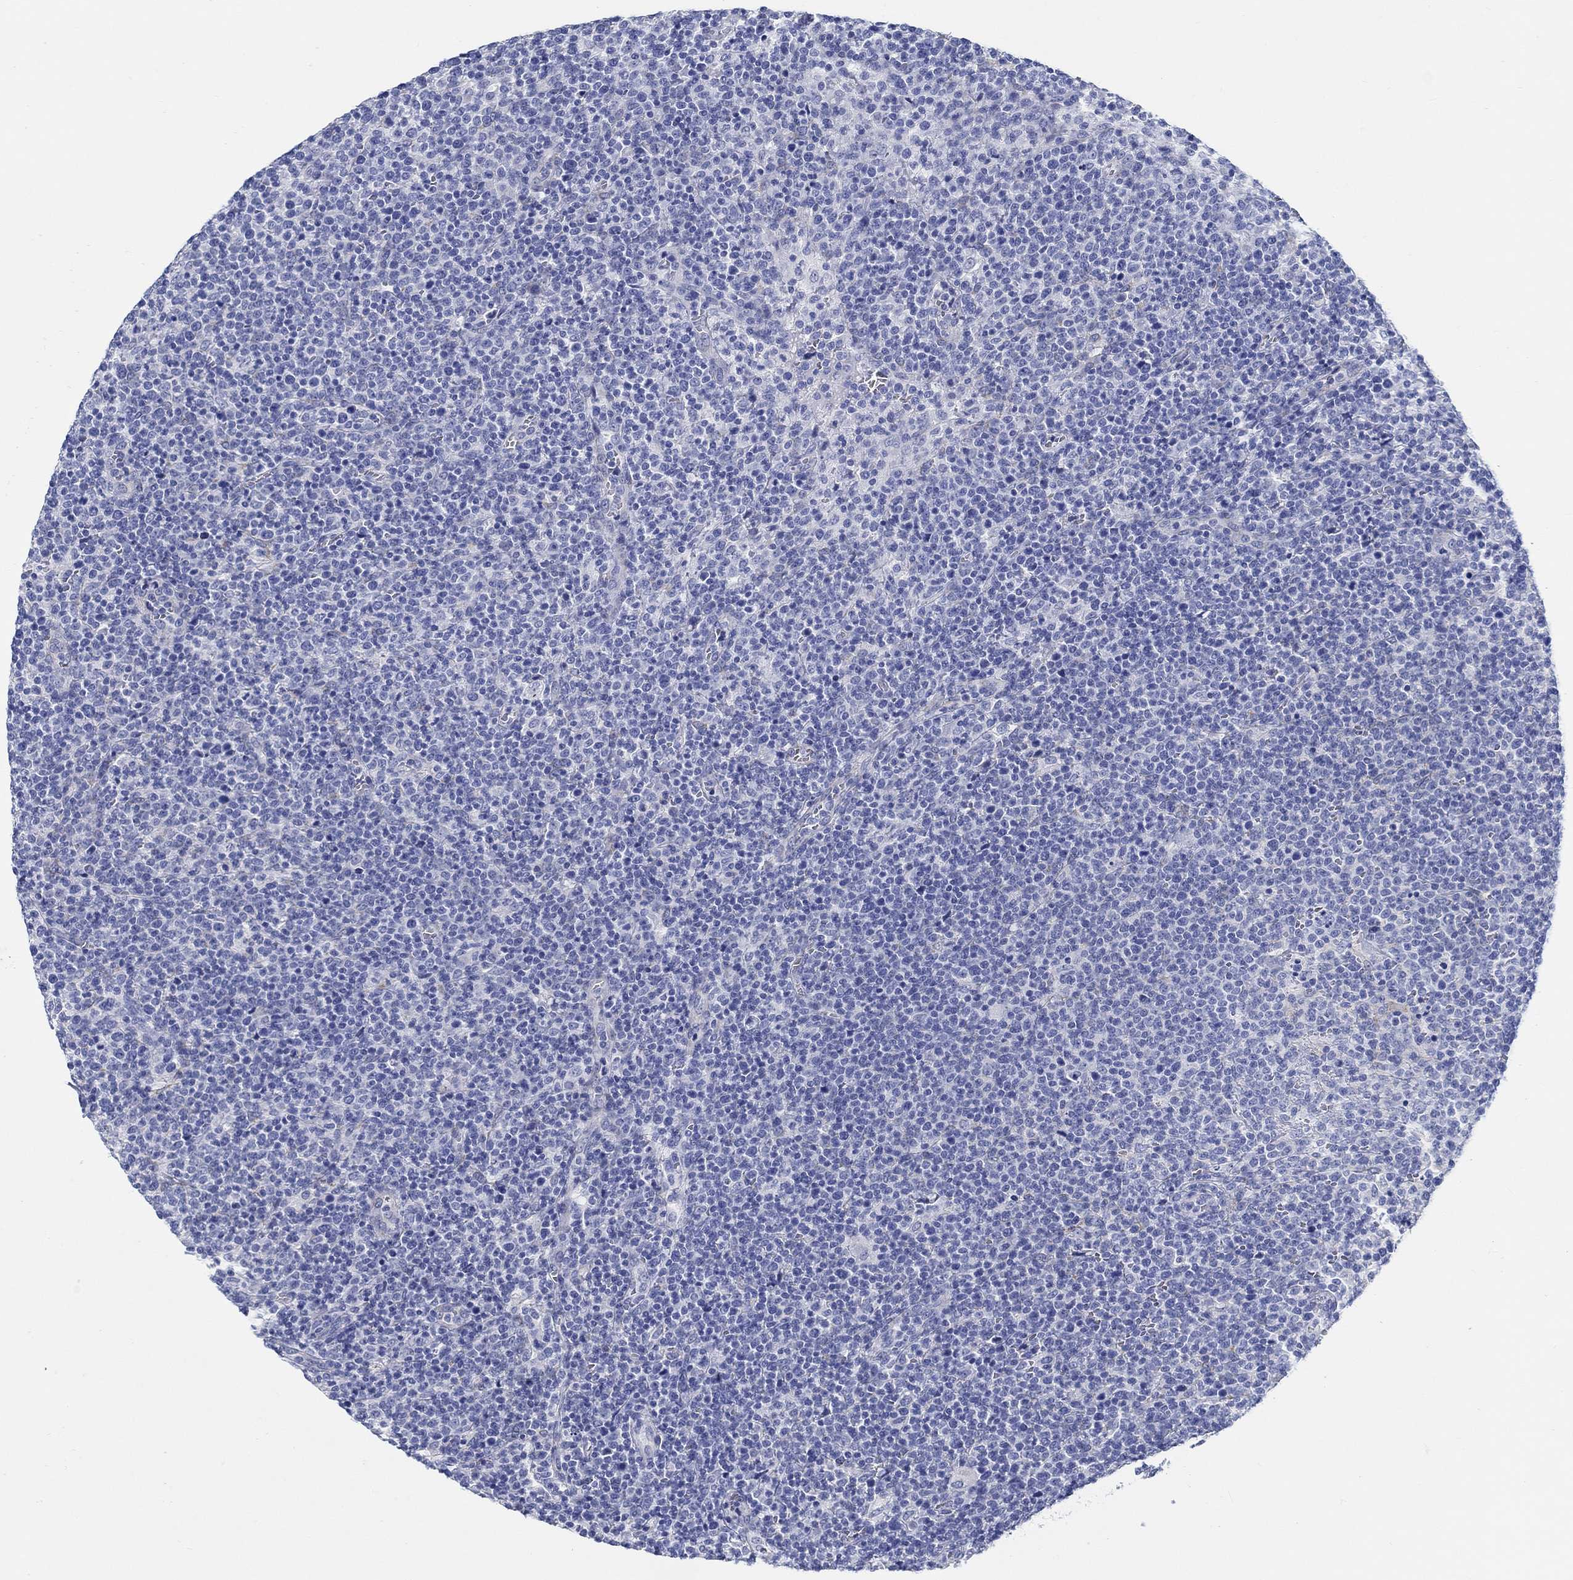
{"staining": {"intensity": "negative", "quantity": "none", "location": "none"}, "tissue": "lymphoma", "cell_type": "Tumor cells", "image_type": "cancer", "snomed": [{"axis": "morphology", "description": "Malignant lymphoma, non-Hodgkin's type, High grade"}, {"axis": "topography", "description": "Lymph node"}], "caption": "Immunohistochemistry (IHC) histopathology image of neoplastic tissue: human lymphoma stained with DAB (3,3'-diaminobenzidine) displays no significant protein staining in tumor cells.", "gene": "RD3L", "patient": {"sex": "male", "age": 61}}